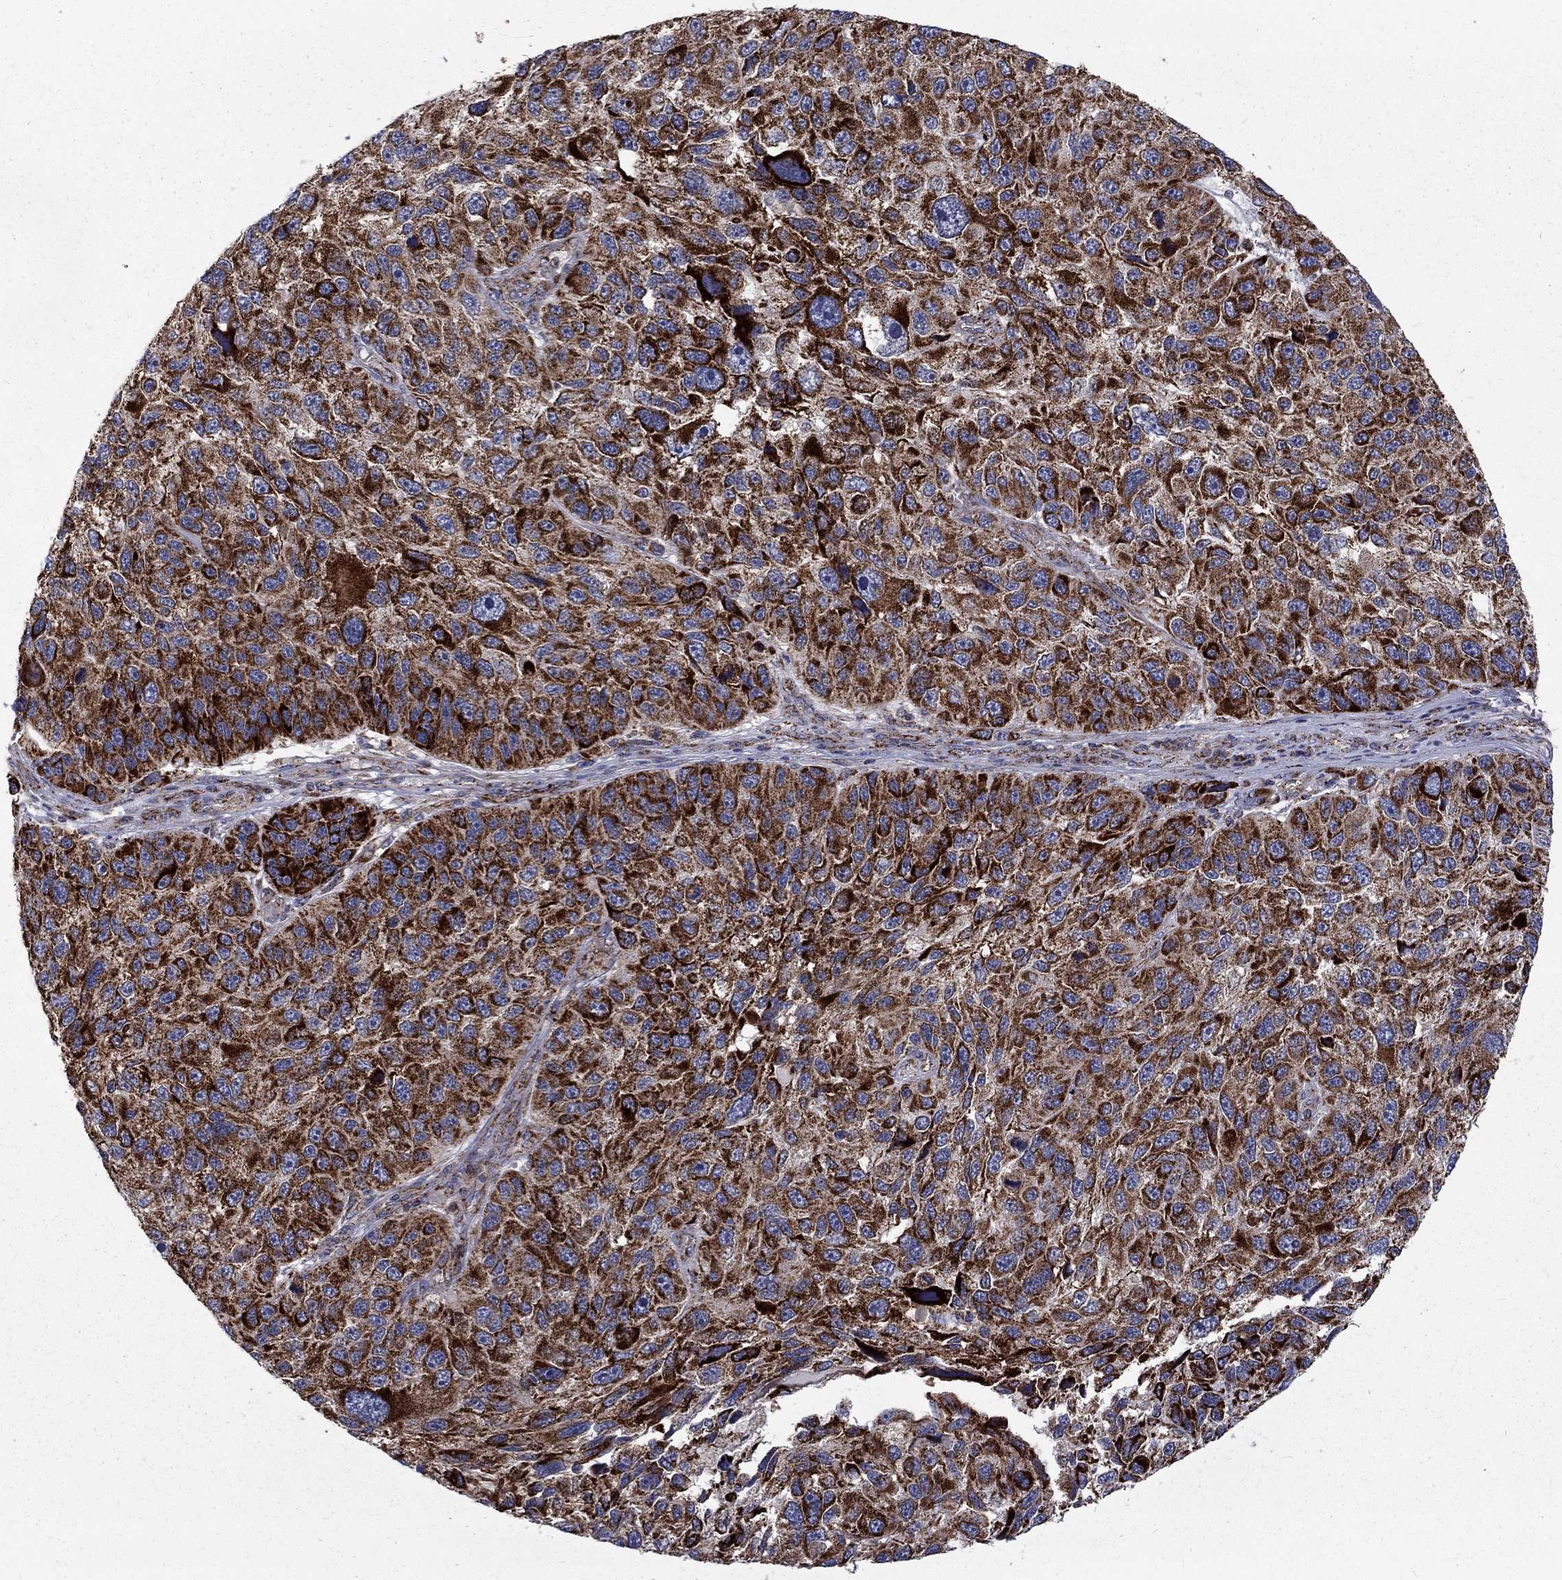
{"staining": {"intensity": "strong", "quantity": ">75%", "location": "cytoplasmic/membranous"}, "tissue": "melanoma", "cell_type": "Tumor cells", "image_type": "cancer", "snomed": [{"axis": "morphology", "description": "Malignant melanoma, NOS"}, {"axis": "topography", "description": "Skin"}], "caption": "Protein expression analysis of melanoma shows strong cytoplasmic/membranous expression in about >75% of tumor cells.", "gene": "ALDH1B1", "patient": {"sex": "male", "age": 53}}